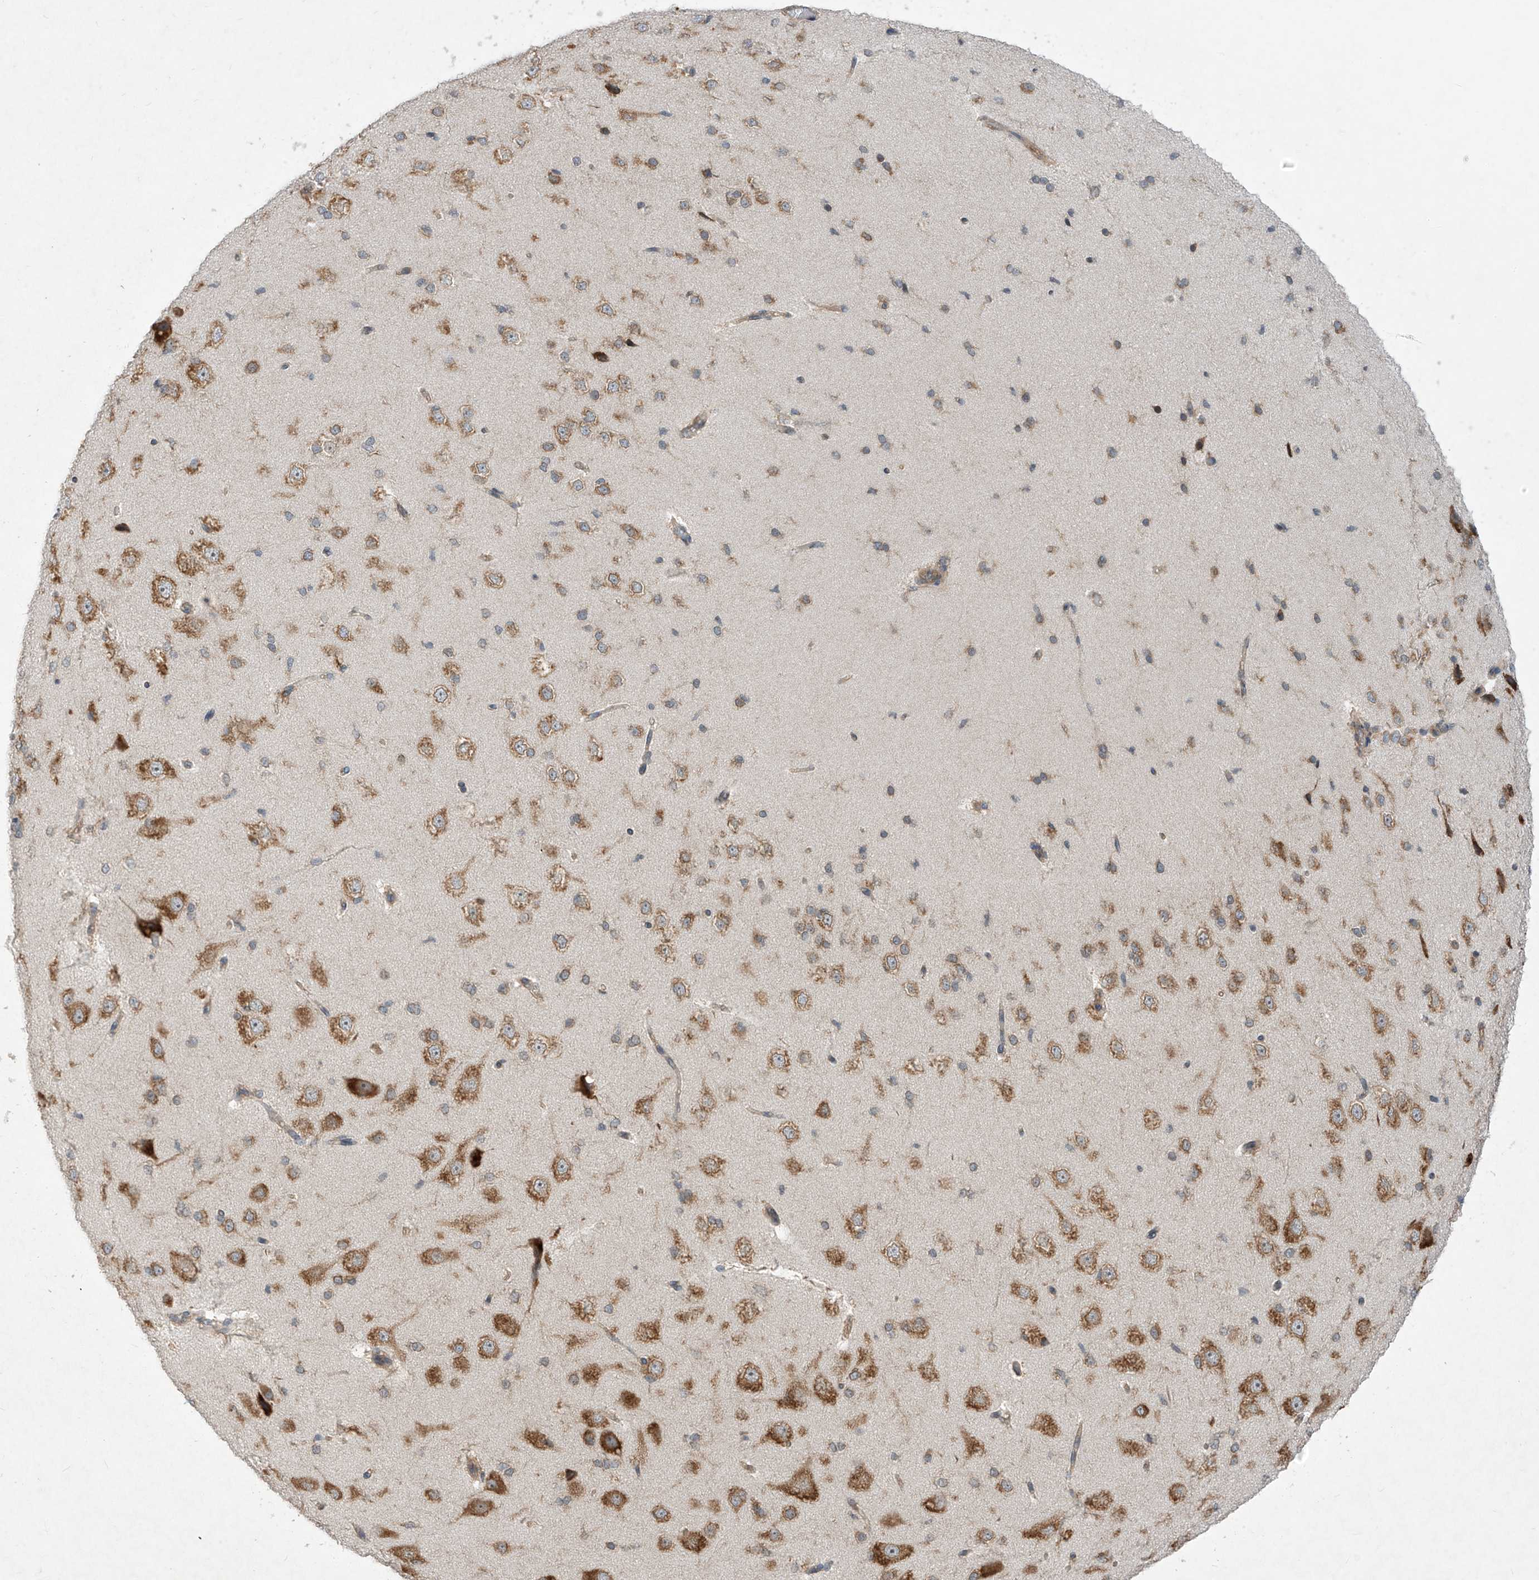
{"staining": {"intensity": "weak", "quantity": "25%-75%", "location": "cytoplasmic/membranous"}, "tissue": "cerebral cortex", "cell_type": "Endothelial cells", "image_type": "normal", "snomed": [{"axis": "morphology", "description": "Normal tissue, NOS"}, {"axis": "morphology", "description": "Developmental malformation"}, {"axis": "topography", "description": "Cerebral cortex"}], "caption": "Weak cytoplasmic/membranous positivity for a protein is appreciated in approximately 25%-75% of endothelial cells of unremarkable cerebral cortex using IHC.", "gene": "RPL34", "patient": {"sex": "female", "age": 30}}